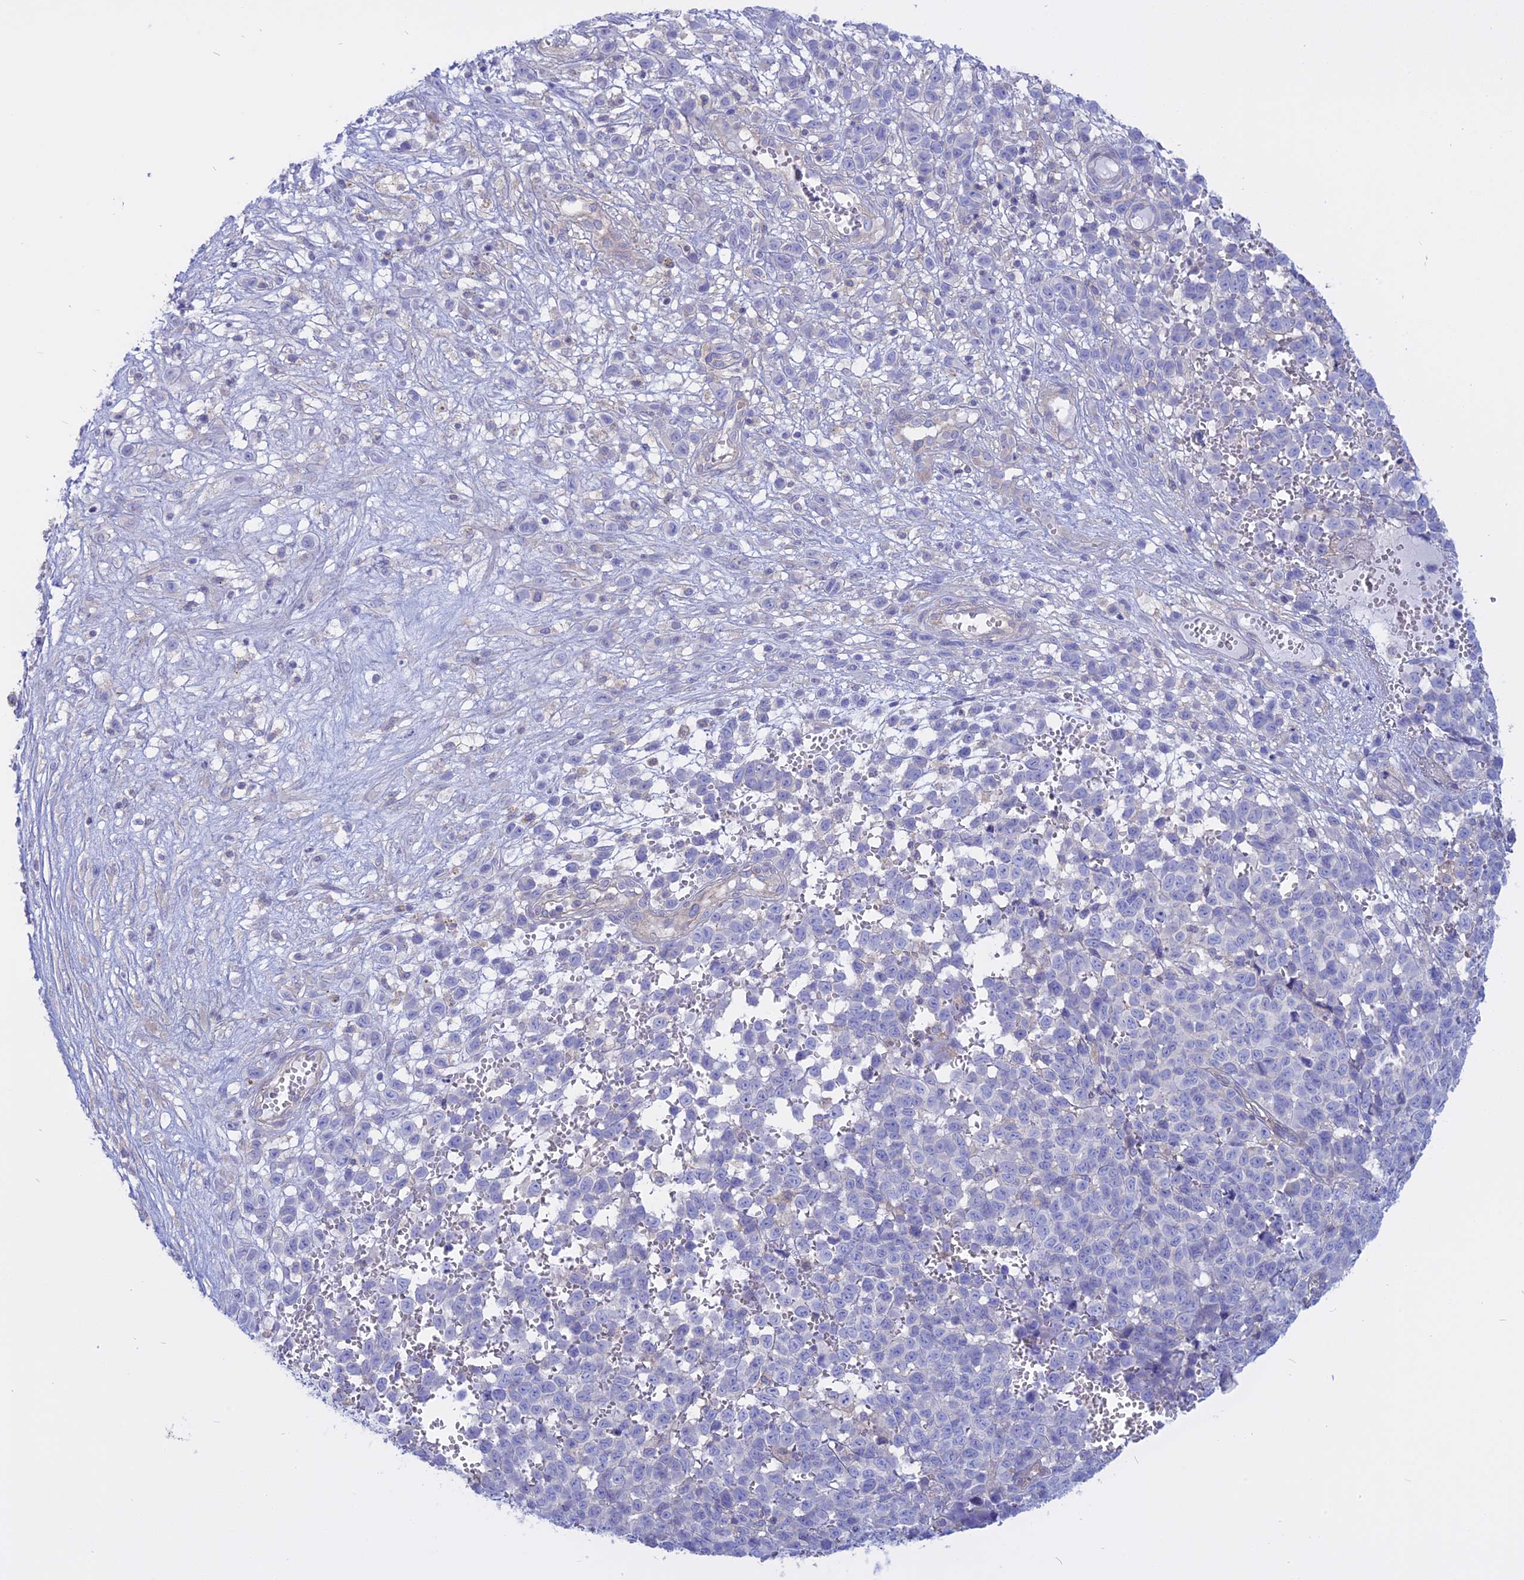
{"staining": {"intensity": "negative", "quantity": "none", "location": "none"}, "tissue": "melanoma", "cell_type": "Tumor cells", "image_type": "cancer", "snomed": [{"axis": "morphology", "description": "Malignant melanoma, NOS"}, {"axis": "topography", "description": "Nose, NOS"}], "caption": "Immunohistochemistry (IHC) photomicrograph of neoplastic tissue: malignant melanoma stained with DAB shows no significant protein staining in tumor cells.", "gene": "AHCYL1", "patient": {"sex": "female", "age": 48}}